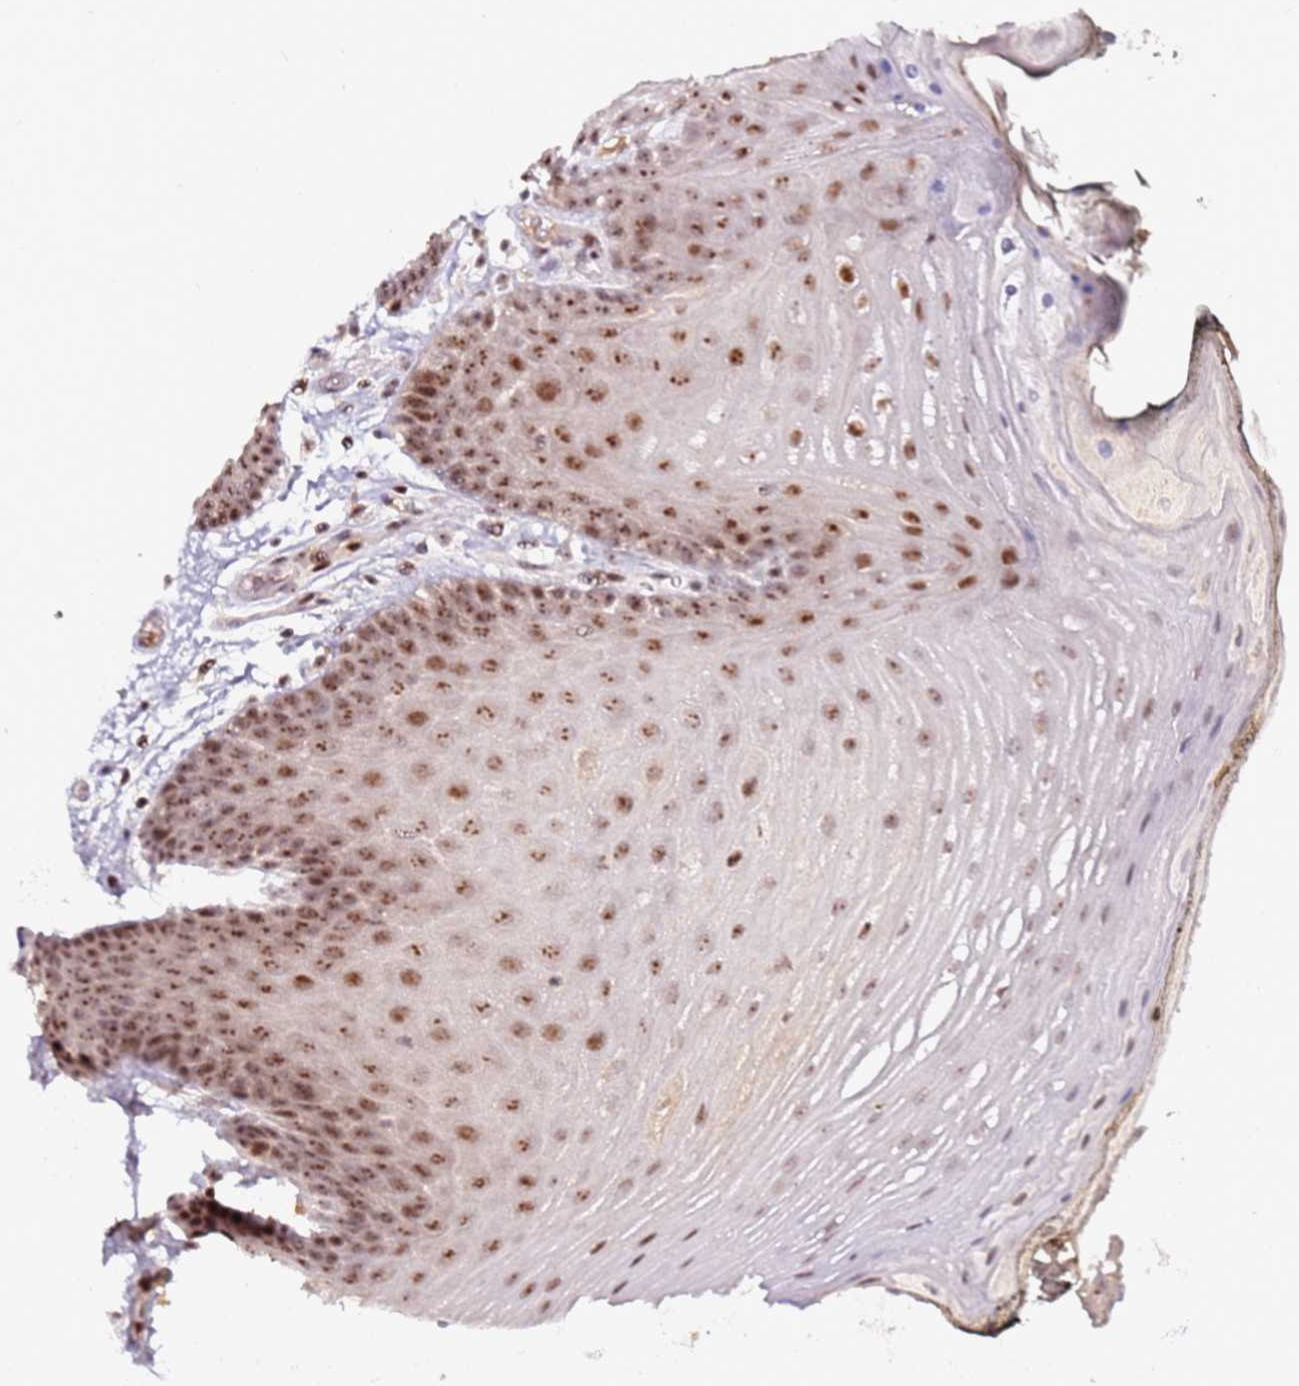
{"staining": {"intensity": "moderate", "quantity": ">75%", "location": "nuclear"}, "tissue": "oral mucosa", "cell_type": "Squamous epithelial cells", "image_type": "normal", "snomed": [{"axis": "morphology", "description": "Normal tissue, NOS"}, {"axis": "morphology", "description": "Squamous cell carcinoma, NOS"}, {"axis": "topography", "description": "Oral tissue"}, {"axis": "topography", "description": "Head-Neck"}], "caption": "Squamous epithelial cells exhibit medium levels of moderate nuclear staining in about >75% of cells in normal oral mucosa.", "gene": "FCF1", "patient": {"sex": "female", "age": 81}}